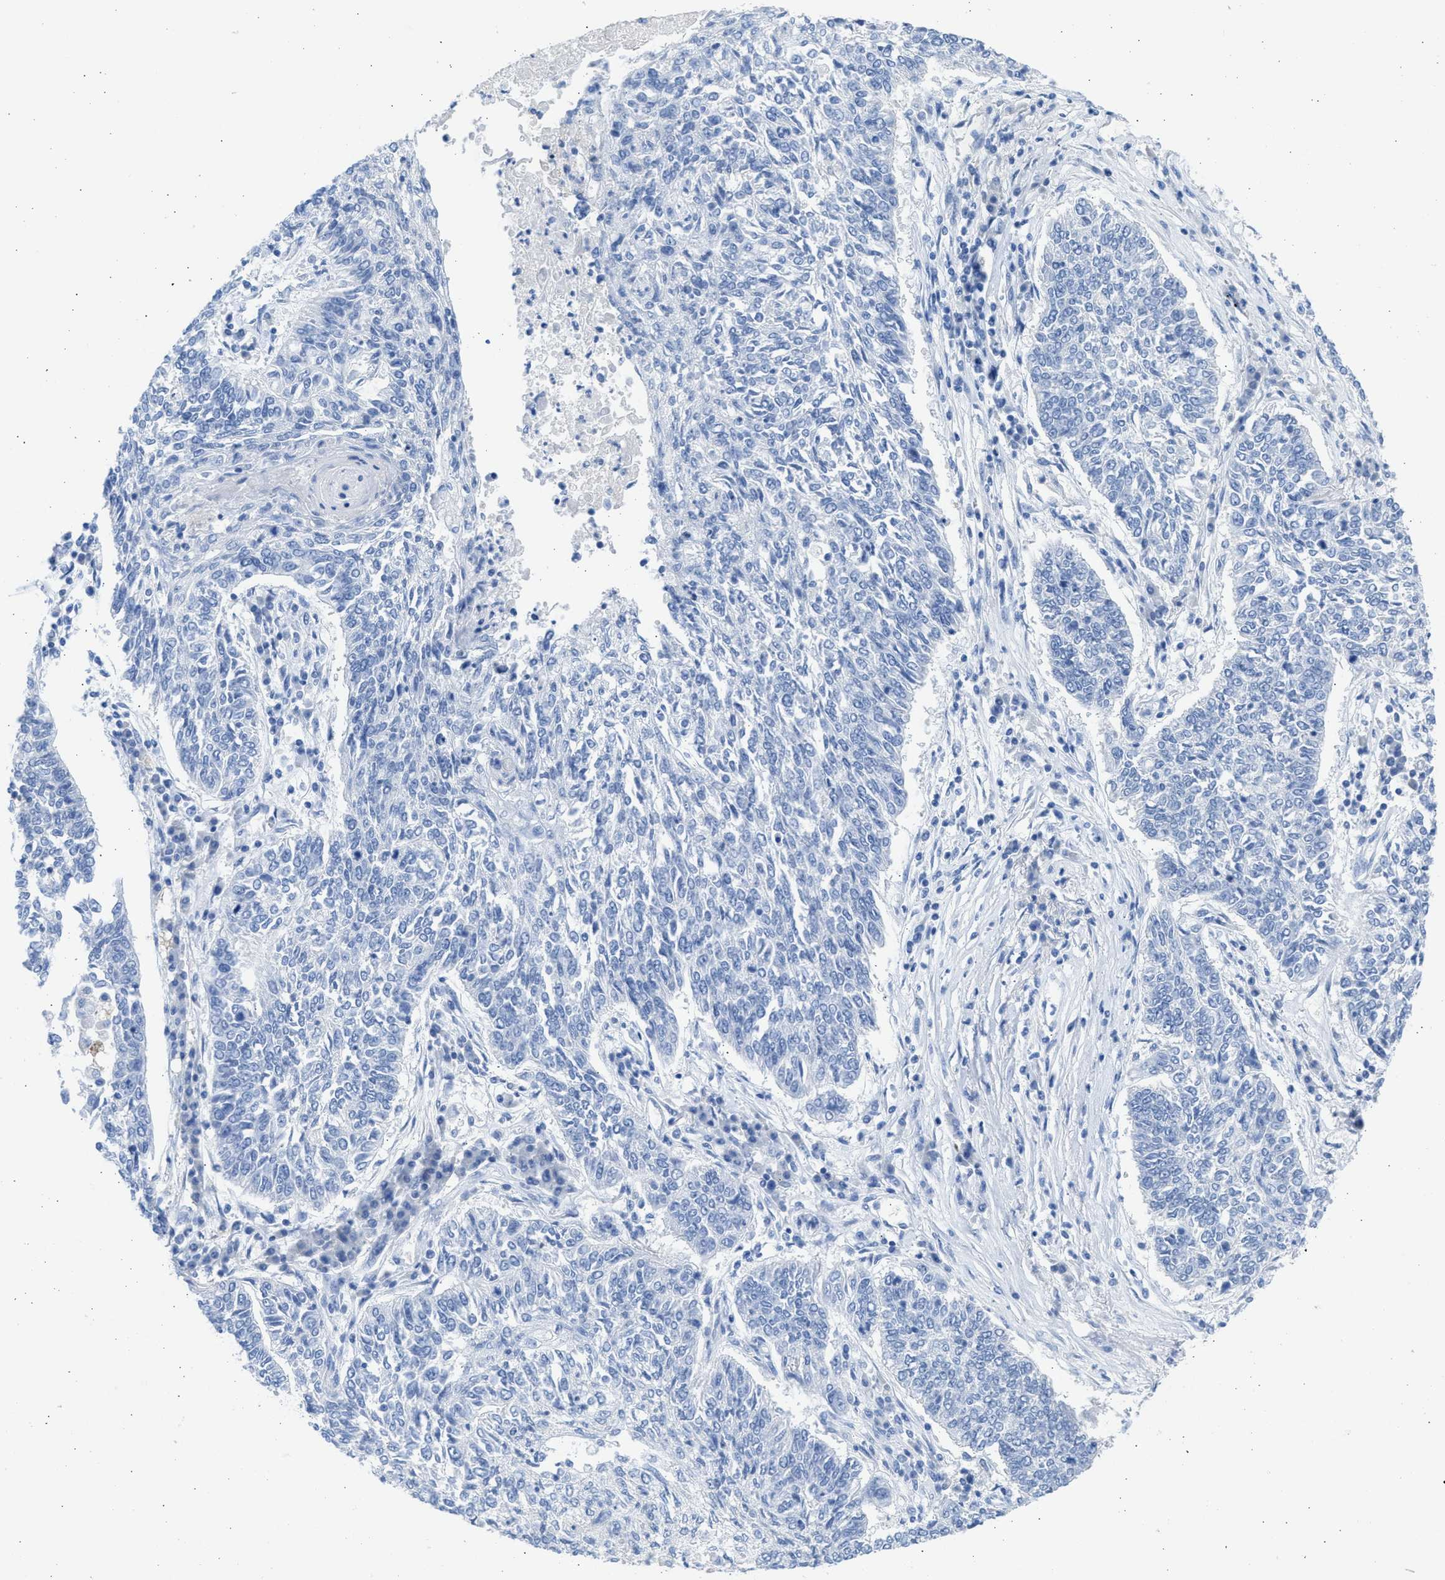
{"staining": {"intensity": "negative", "quantity": "none", "location": "none"}, "tissue": "lung cancer", "cell_type": "Tumor cells", "image_type": "cancer", "snomed": [{"axis": "morphology", "description": "Normal tissue, NOS"}, {"axis": "morphology", "description": "Squamous cell carcinoma, NOS"}, {"axis": "topography", "description": "Cartilage tissue"}, {"axis": "topography", "description": "Bronchus"}, {"axis": "topography", "description": "Lung"}], "caption": "The micrograph reveals no staining of tumor cells in lung cancer.", "gene": "SPATA3", "patient": {"sex": "female", "age": 49}}